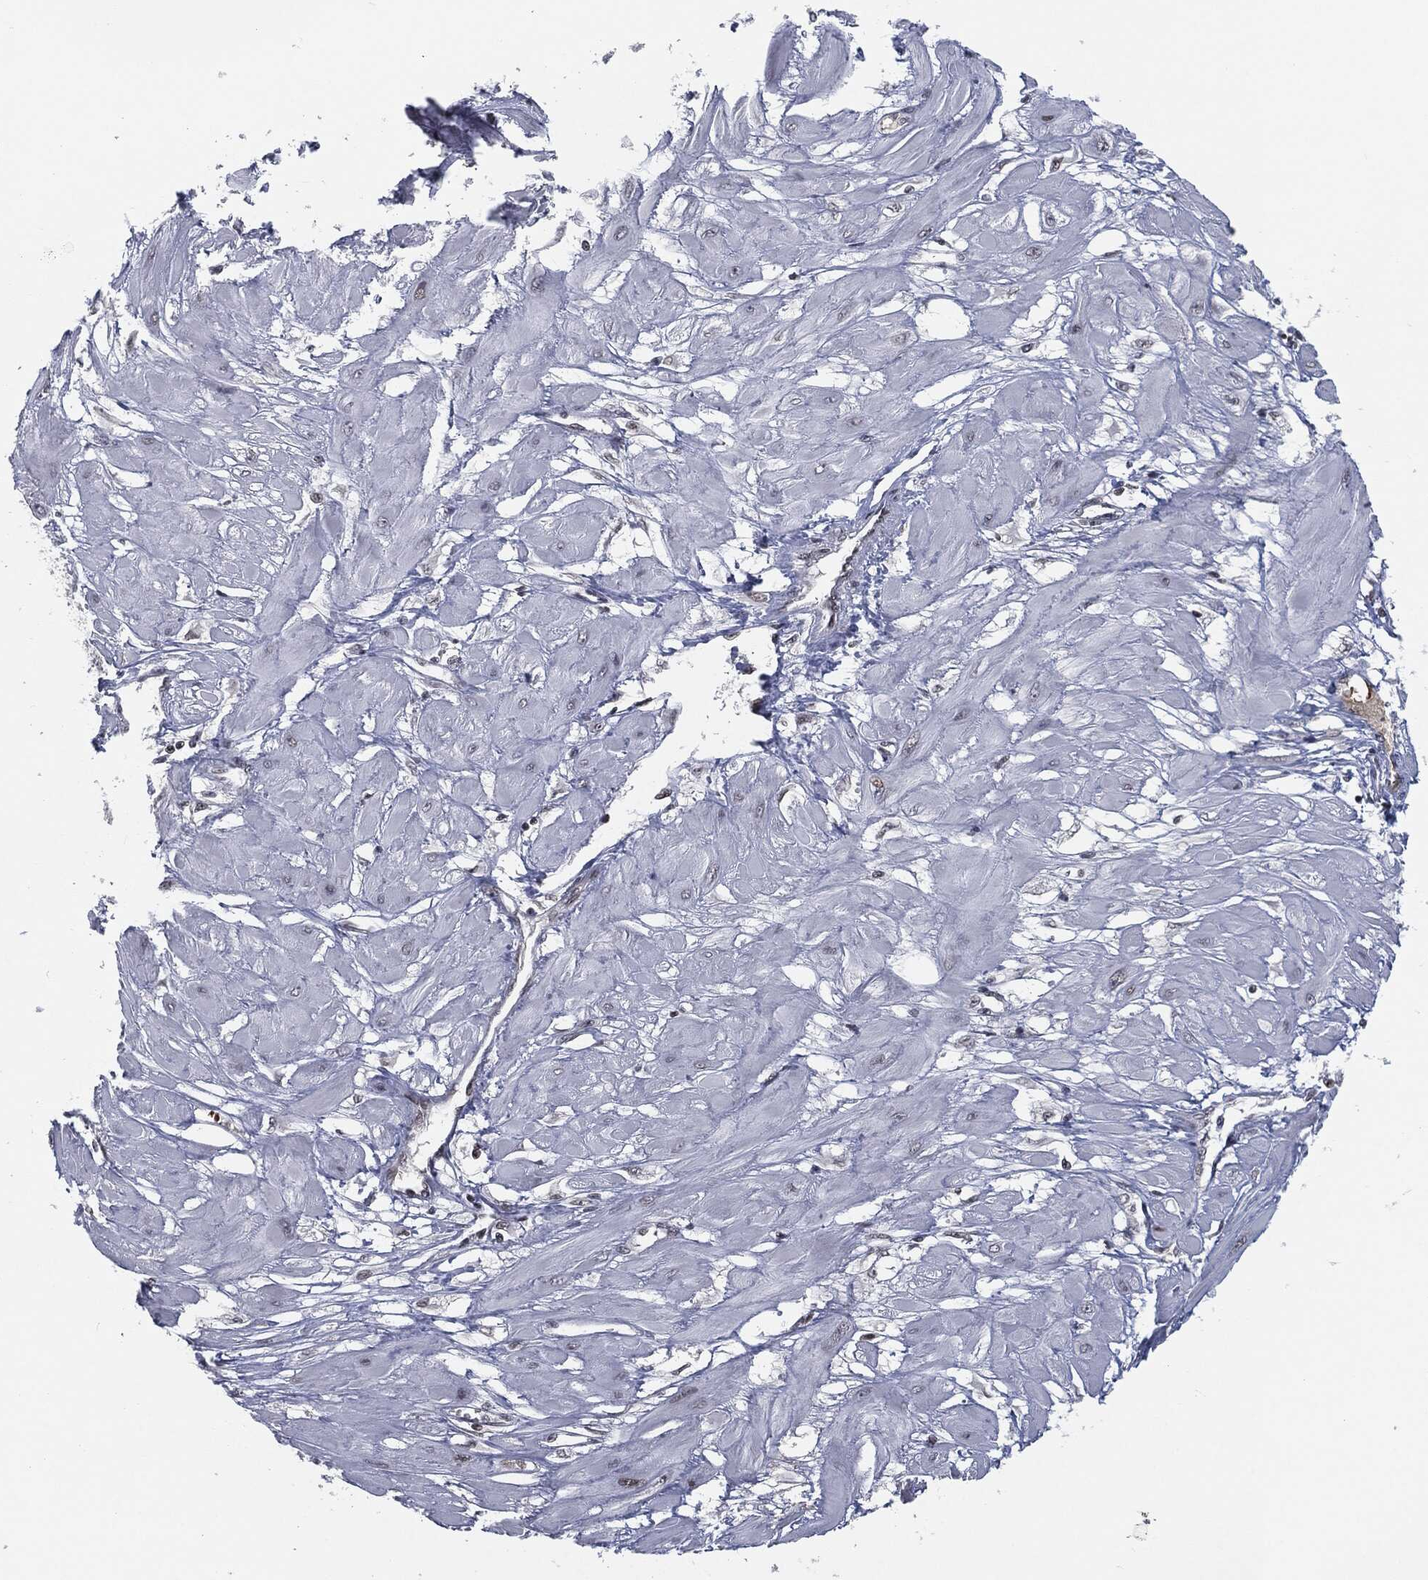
{"staining": {"intensity": "weak", "quantity": "25%-75%", "location": "nuclear"}, "tissue": "cervical cancer", "cell_type": "Tumor cells", "image_type": "cancer", "snomed": [{"axis": "morphology", "description": "Squamous cell carcinoma, NOS"}, {"axis": "topography", "description": "Cervix"}], "caption": "Tumor cells reveal low levels of weak nuclear expression in approximately 25%-75% of cells in human cervical squamous cell carcinoma.", "gene": "ANXA1", "patient": {"sex": "female", "age": 34}}